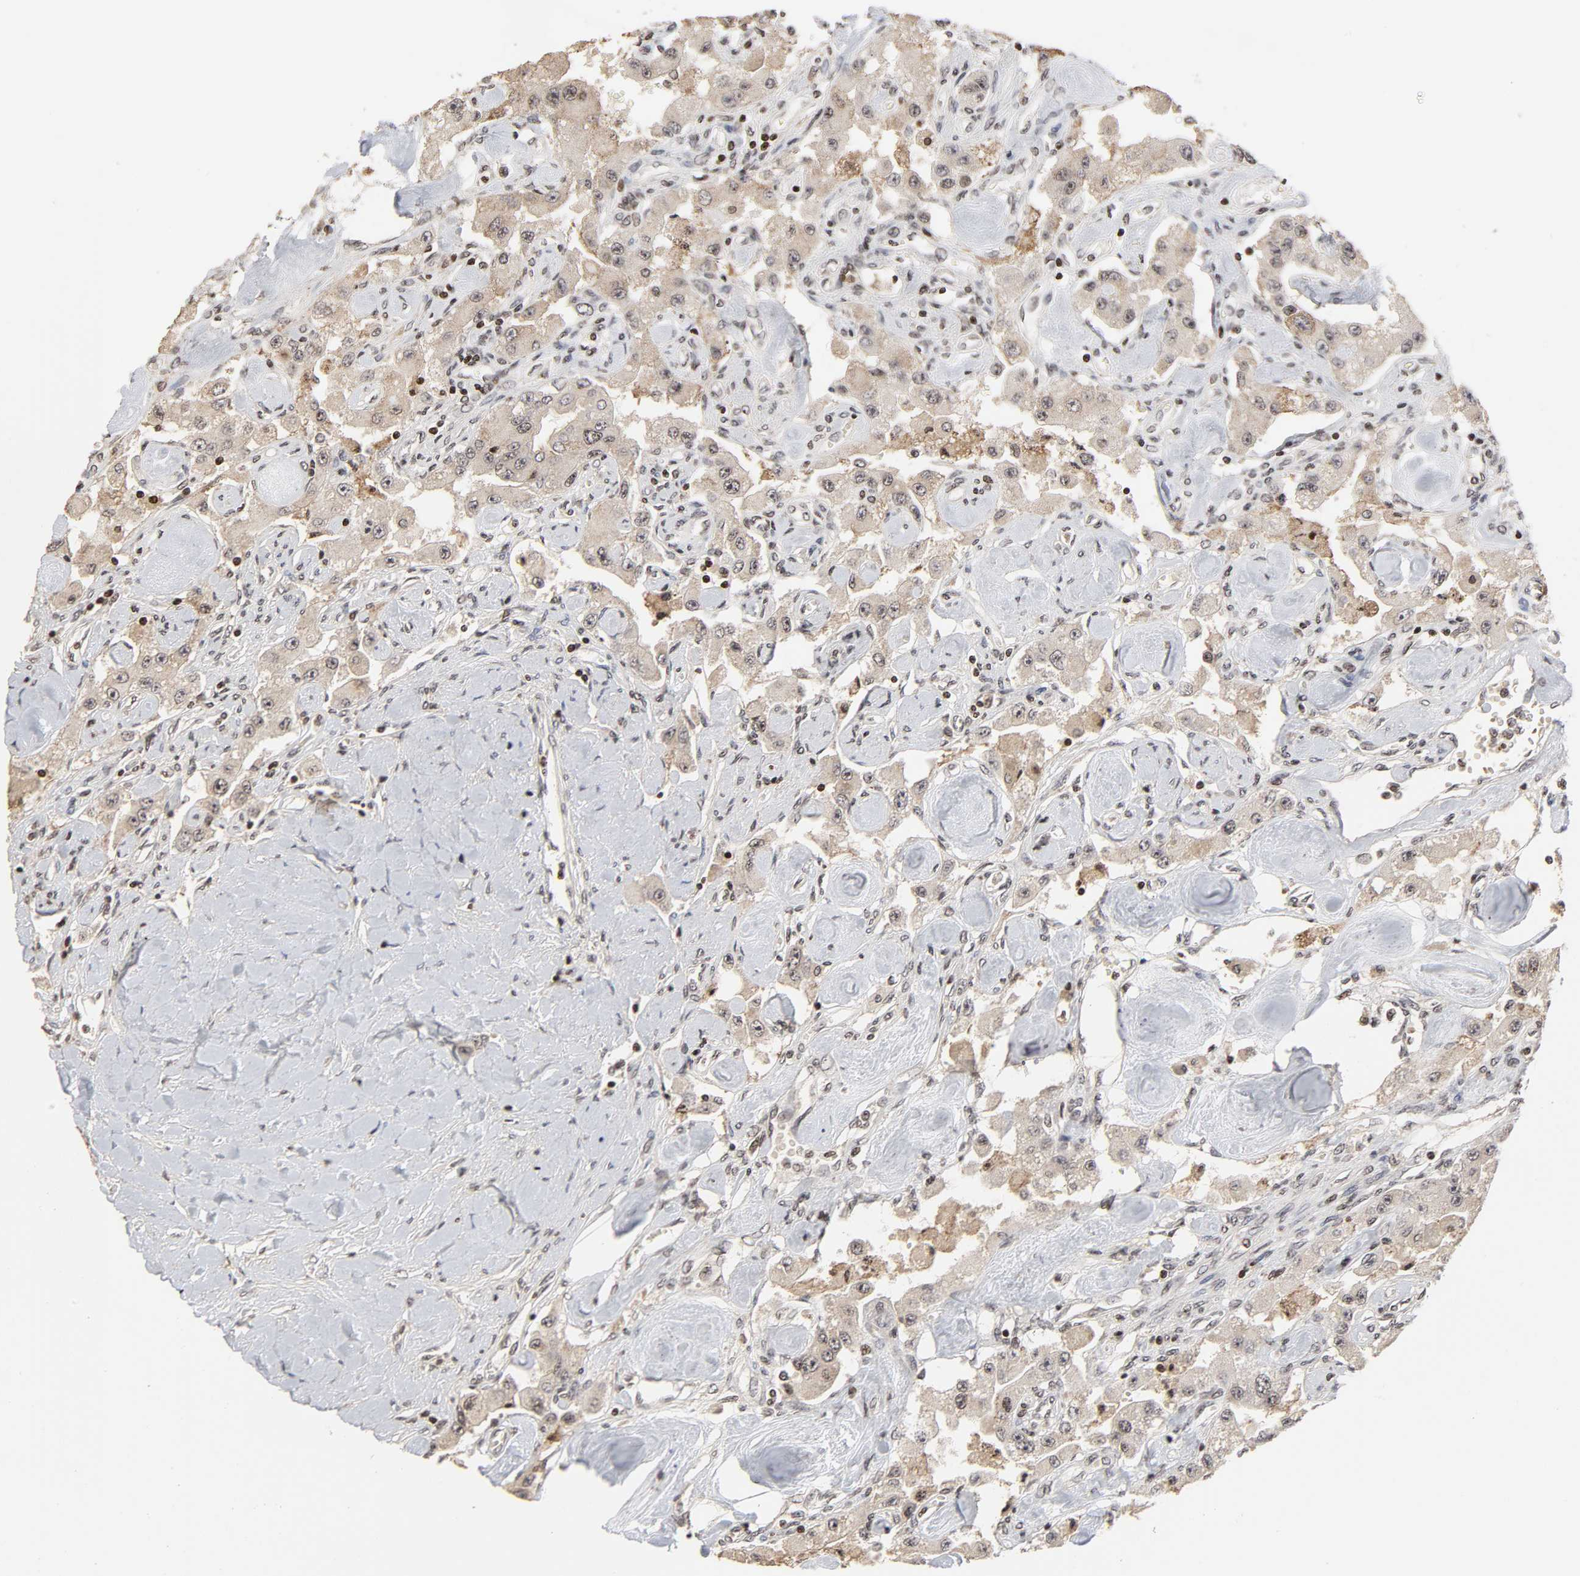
{"staining": {"intensity": "weak", "quantity": "<25%", "location": "cytoplasmic/membranous"}, "tissue": "carcinoid", "cell_type": "Tumor cells", "image_type": "cancer", "snomed": [{"axis": "morphology", "description": "Carcinoid, malignant, NOS"}, {"axis": "topography", "description": "Pancreas"}], "caption": "High power microscopy image of an immunohistochemistry (IHC) photomicrograph of carcinoid (malignant), revealing no significant expression in tumor cells.", "gene": "ZNF473", "patient": {"sex": "male", "age": 41}}